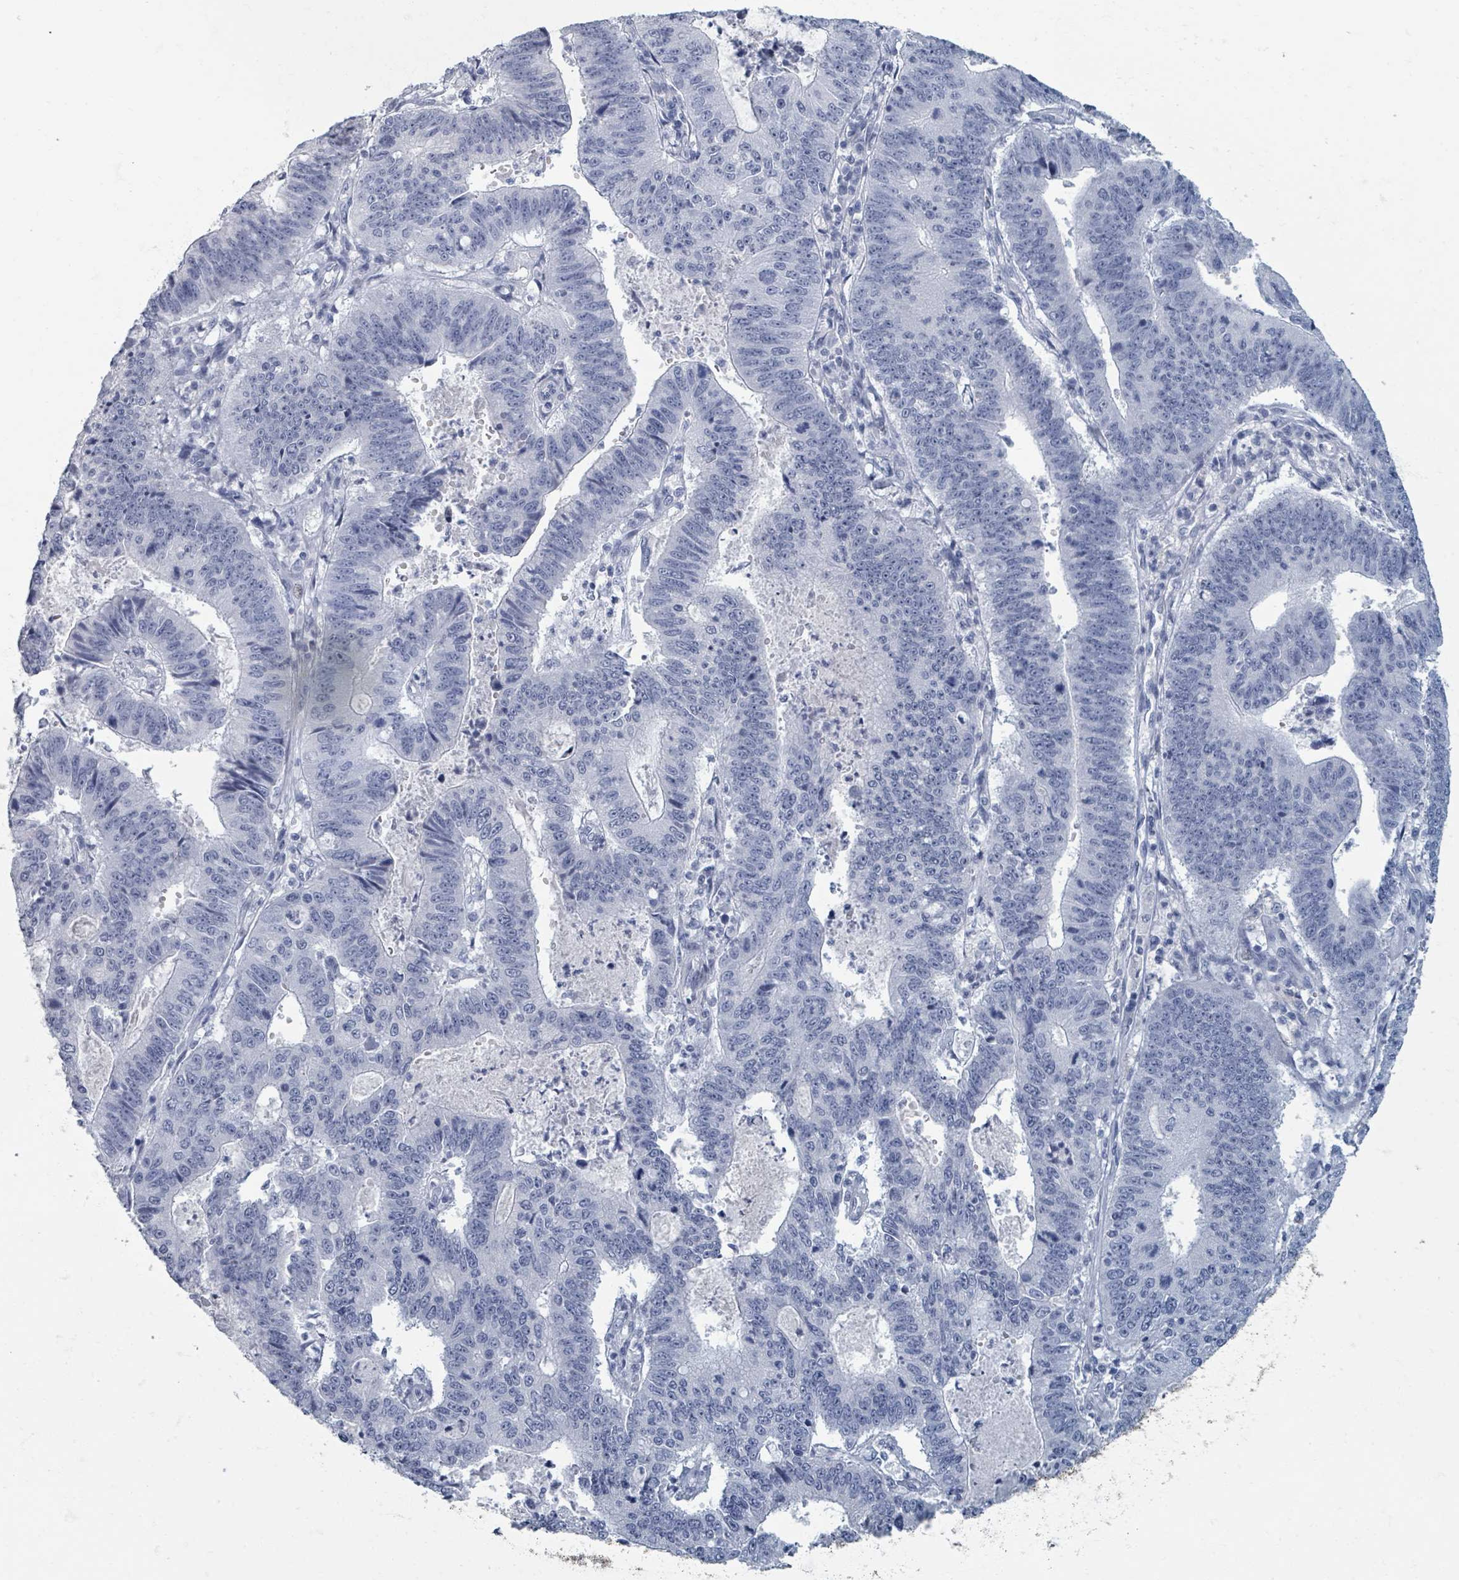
{"staining": {"intensity": "negative", "quantity": "none", "location": "none"}, "tissue": "stomach cancer", "cell_type": "Tumor cells", "image_type": "cancer", "snomed": [{"axis": "morphology", "description": "Adenocarcinoma, NOS"}, {"axis": "topography", "description": "Stomach"}], "caption": "High magnification brightfield microscopy of stomach adenocarcinoma stained with DAB (brown) and counterstained with hematoxylin (blue): tumor cells show no significant positivity. The staining is performed using DAB brown chromogen with nuclei counter-stained in using hematoxylin.", "gene": "TAS2R1", "patient": {"sex": "male", "age": 59}}